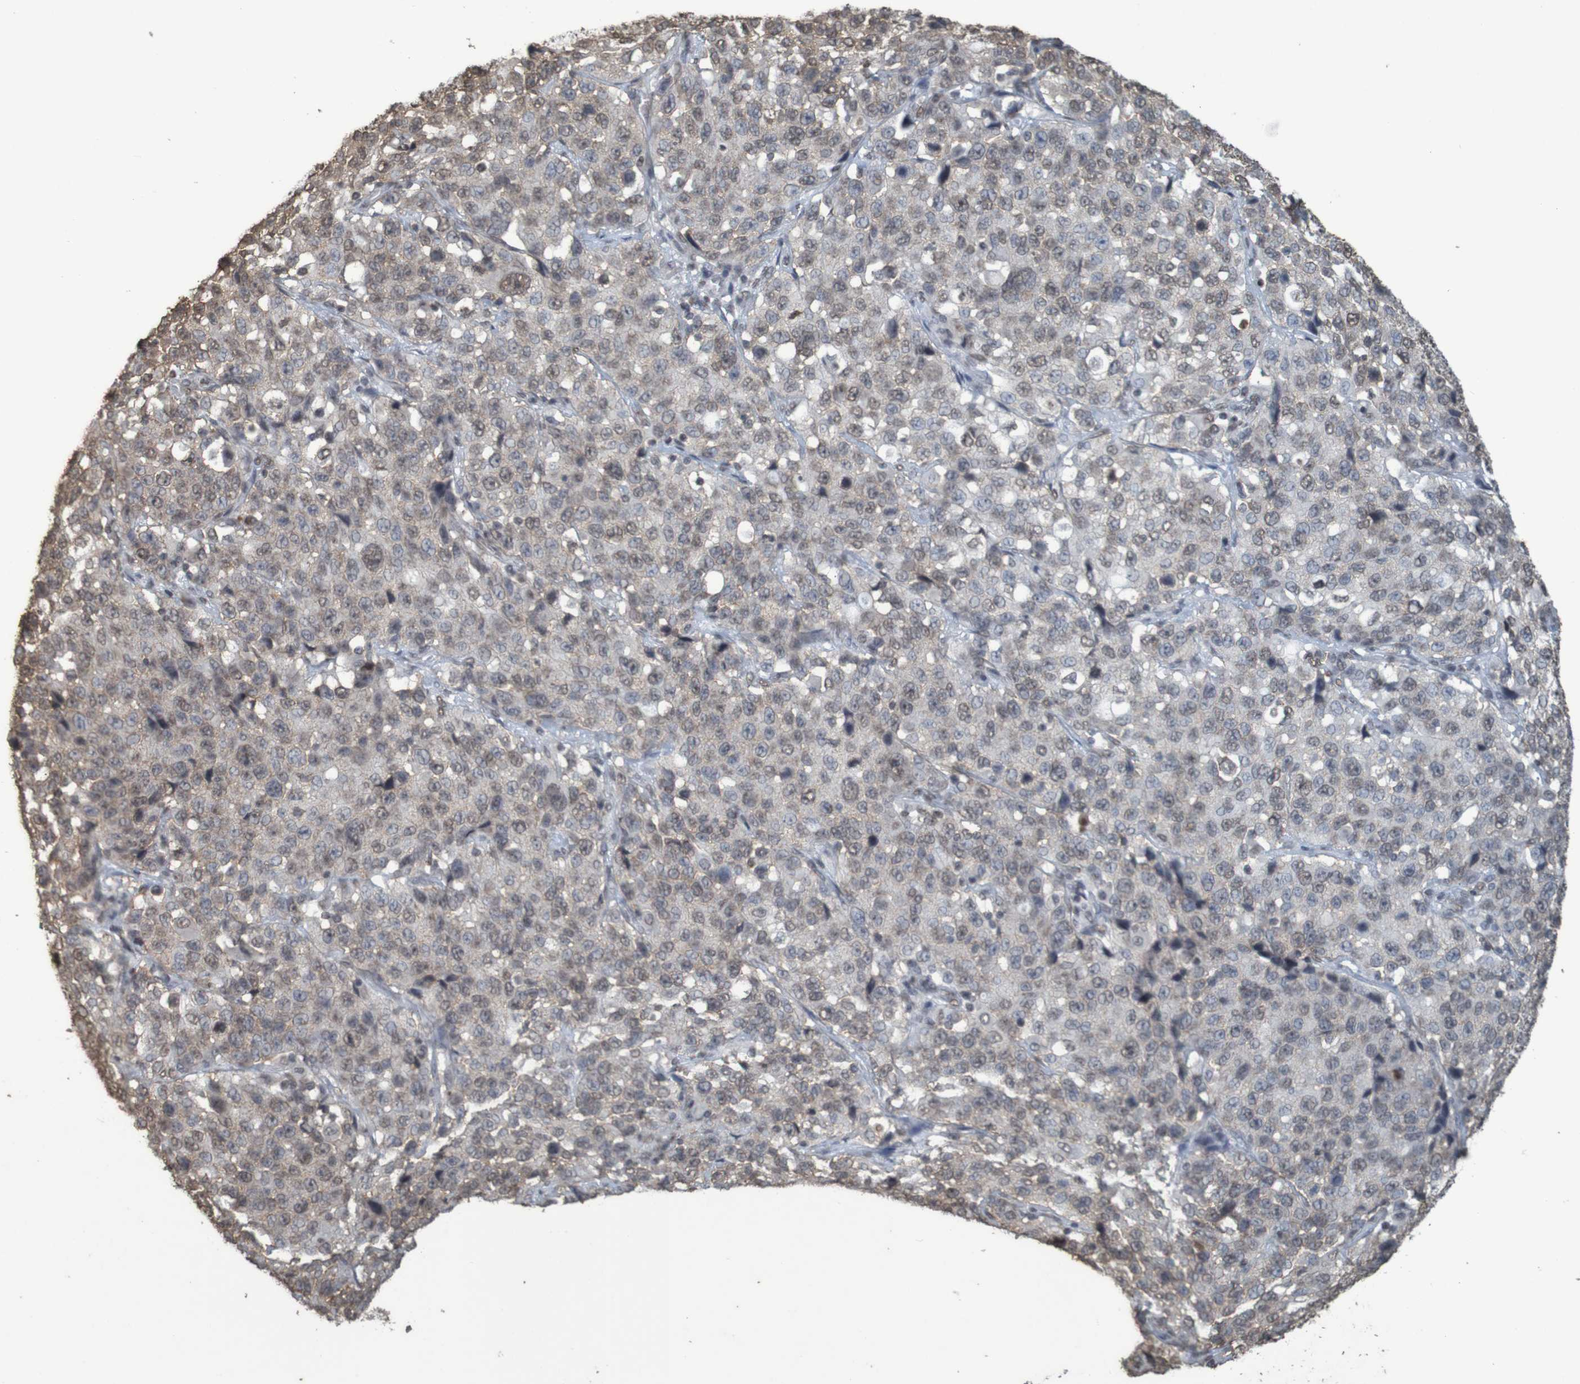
{"staining": {"intensity": "weak", "quantity": "25%-75%", "location": "cytoplasmic/membranous,nuclear"}, "tissue": "stomach cancer", "cell_type": "Tumor cells", "image_type": "cancer", "snomed": [{"axis": "morphology", "description": "Normal tissue, NOS"}, {"axis": "morphology", "description": "Adenocarcinoma, NOS"}, {"axis": "topography", "description": "Stomach"}], "caption": "DAB immunohistochemical staining of stomach adenocarcinoma demonstrates weak cytoplasmic/membranous and nuclear protein positivity in approximately 25%-75% of tumor cells.", "gene": "GFI1", "patient": {"sex": "male", "age": 48}}